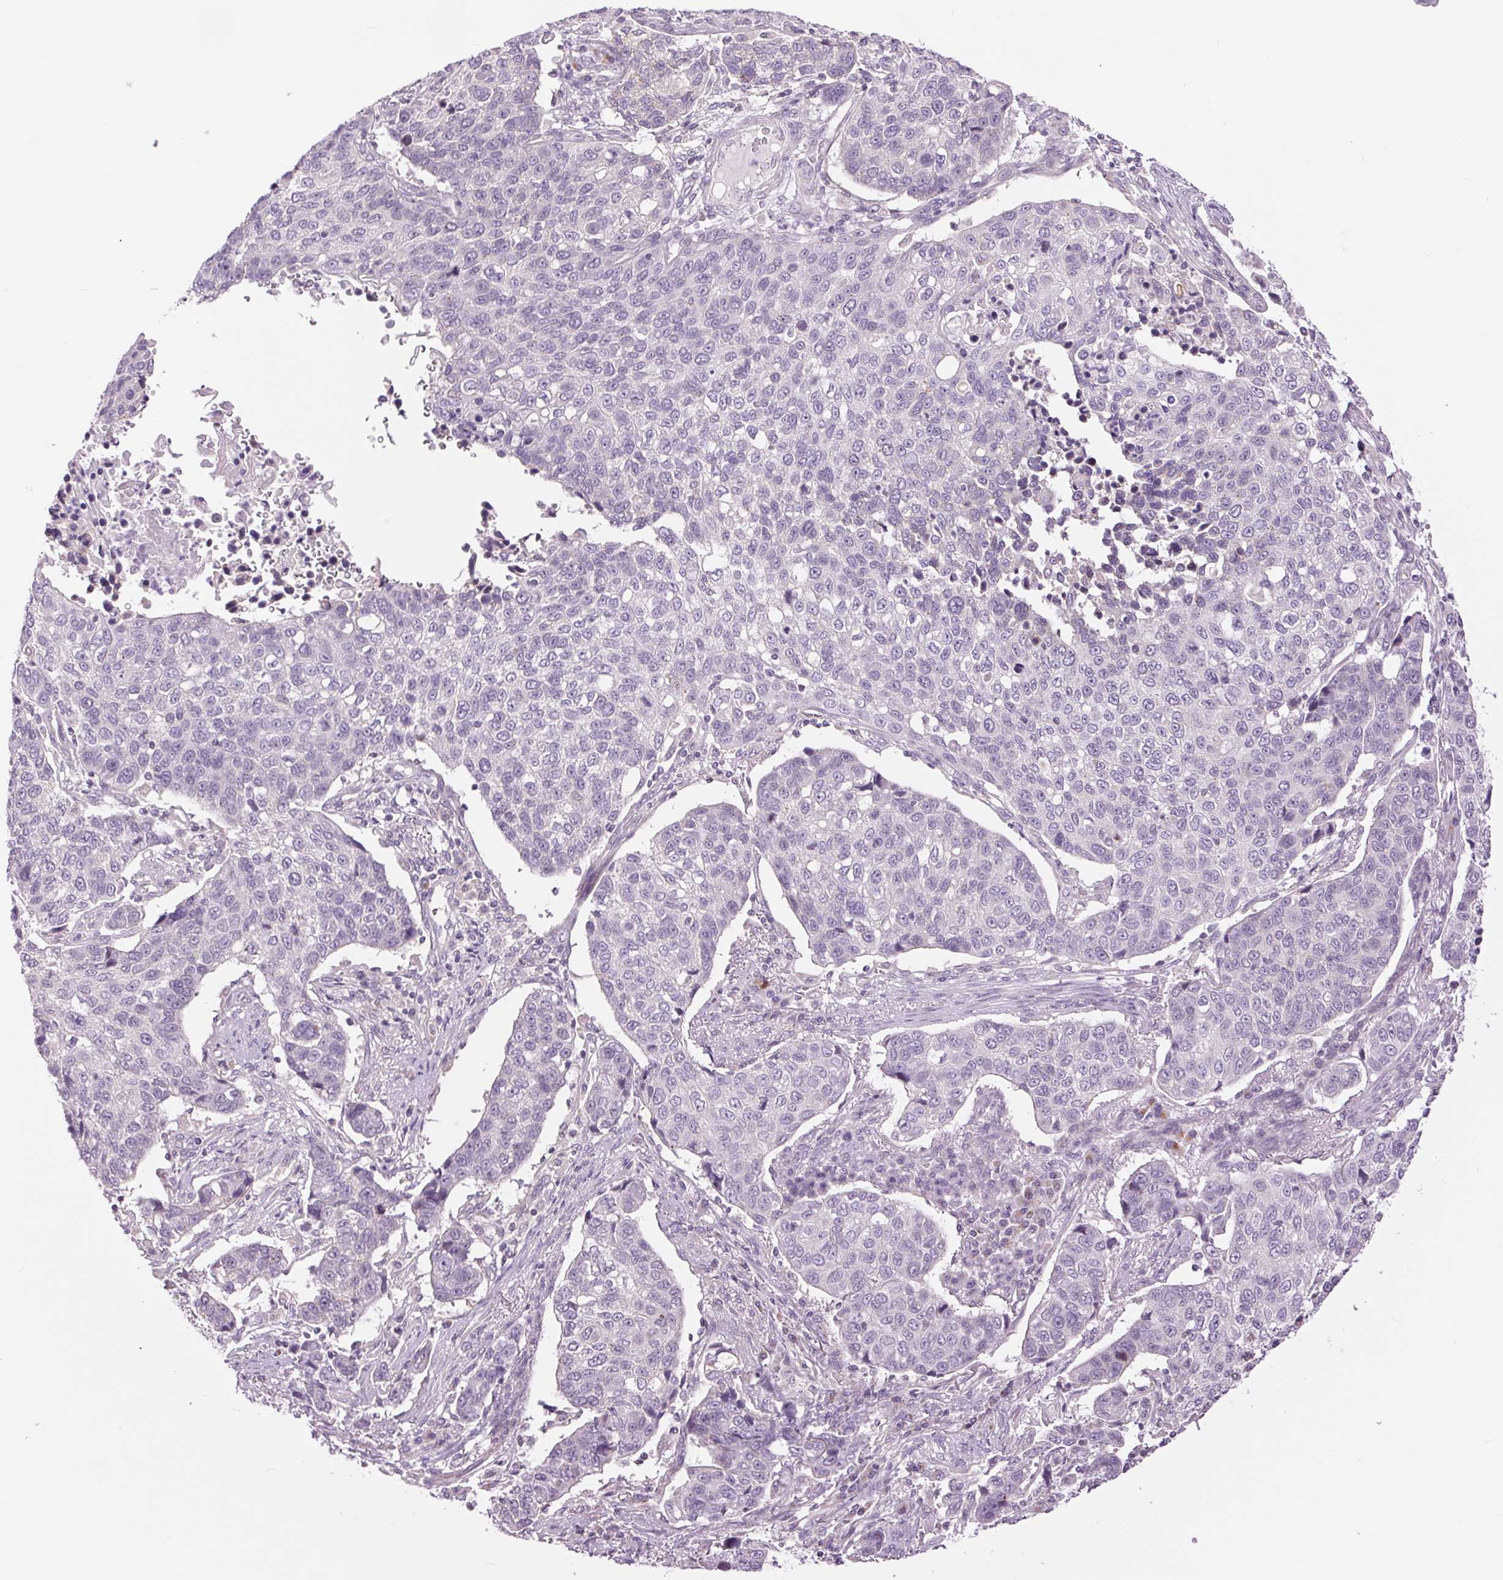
{"staining": {"intensity": "negative", "quantity": "none", "location": "none"}, "tissue": "lung cancer", "cell_type": "Tumor cells", "image_type": "cancer", "snomed": [{"axis": "morphology", "description": "Squamous cell carcinoma, NOS"}, {"axis": "topography", "description": "Lymph node"}, {"axis": "topography", "description": "Lung"}], "caption": "Immunohistochemistry of human lung cancer (squamous cell carcinoma) demonstrates no staining in tumor cells.", "gene": "CTNNA3", "patient": {"sex": "male", "age": 61}}